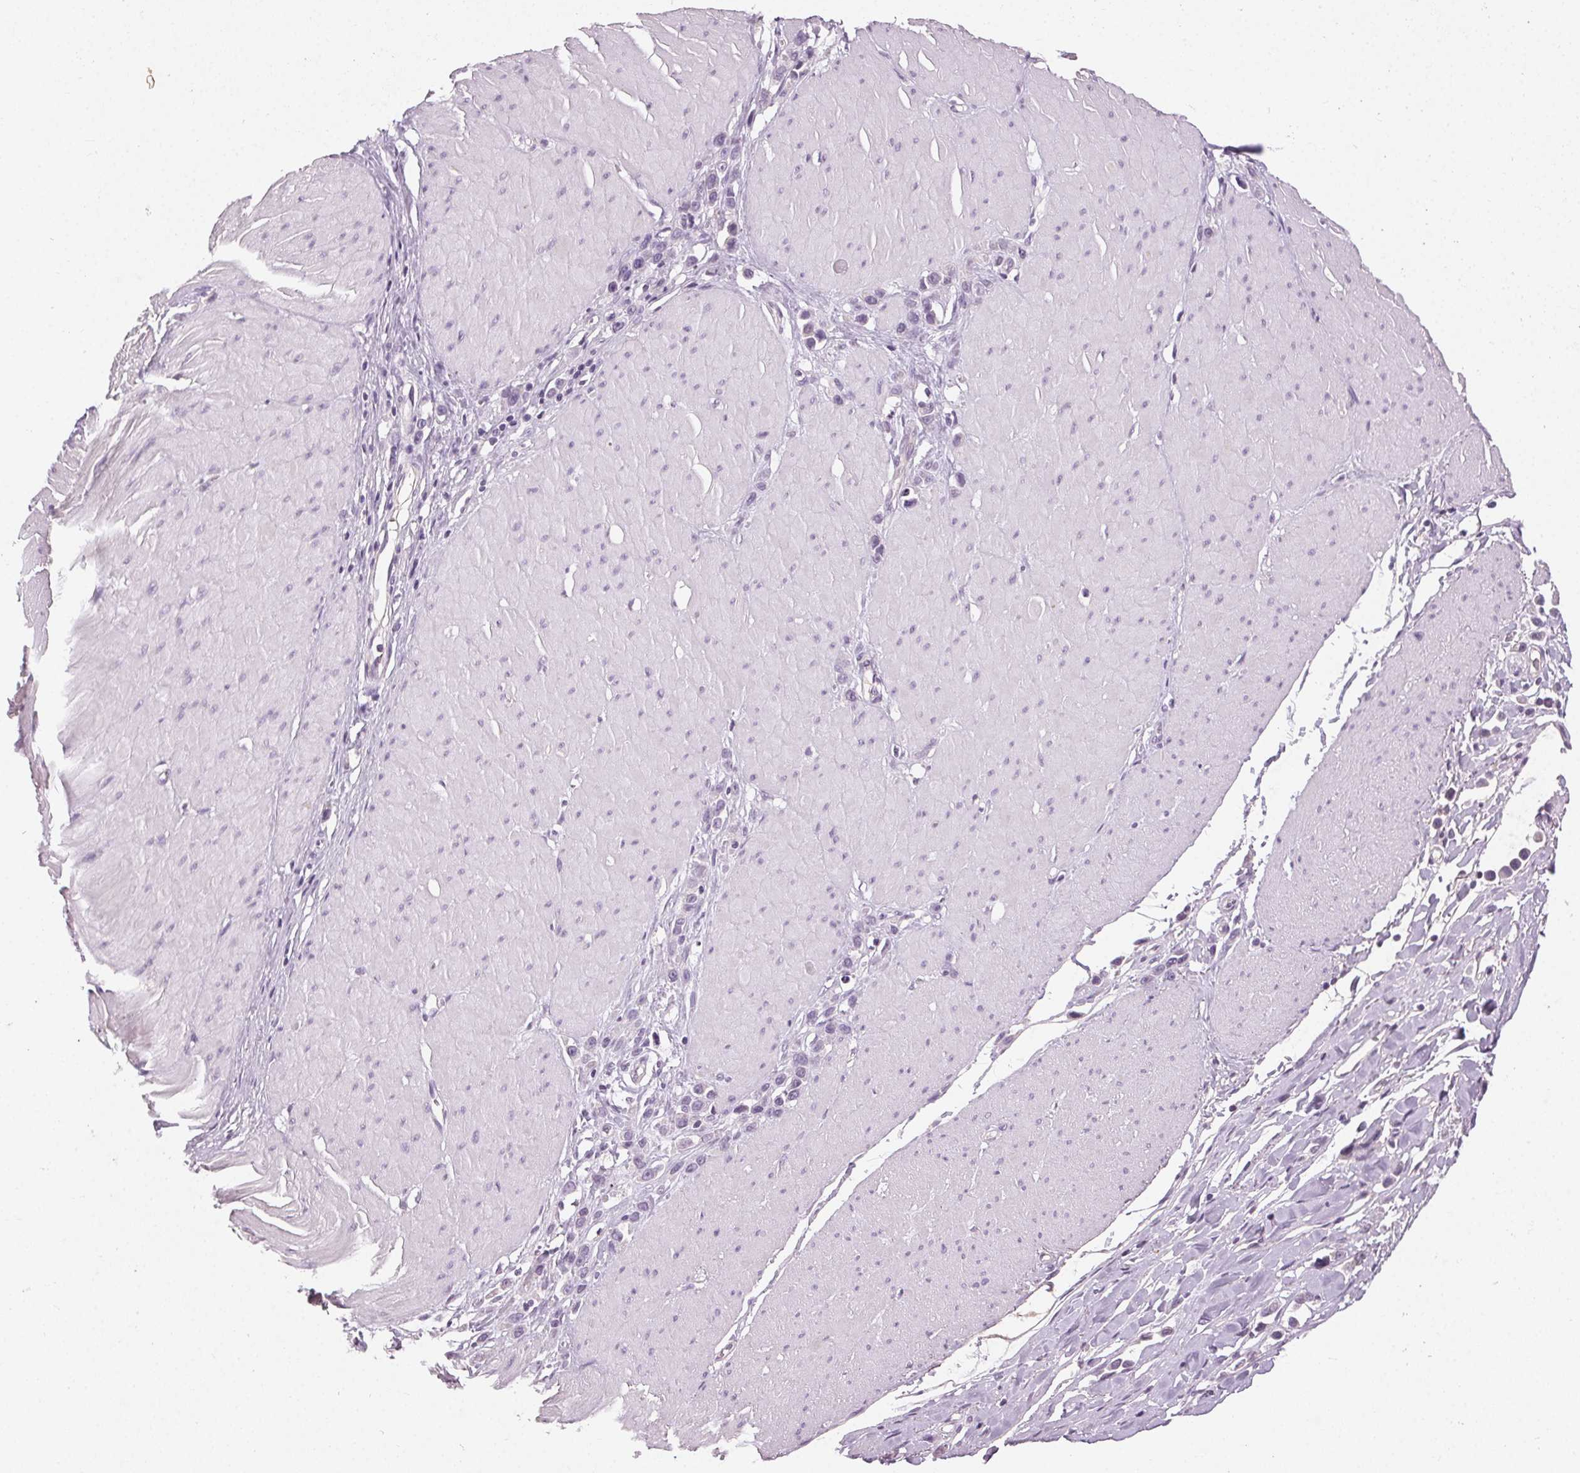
{"staining": {"intensity": "negative", "quantity": "none", "location": "none"}, "tissue": "stomach cancer", "cell_type": "Tumor cells", "image_type": "cancer", "snomed": [{"axis": "morphology", "description": "Adenocarcinoma, NOS"}, {"axis": "topography", "description": "Stomach"}], "caption": "DAB immunohistochemical staining of stomach cancer demonstrates no significant positivity in tumor cells.", "gene": "CLTRN", "patient": {"sex": "male", "age": 47}}